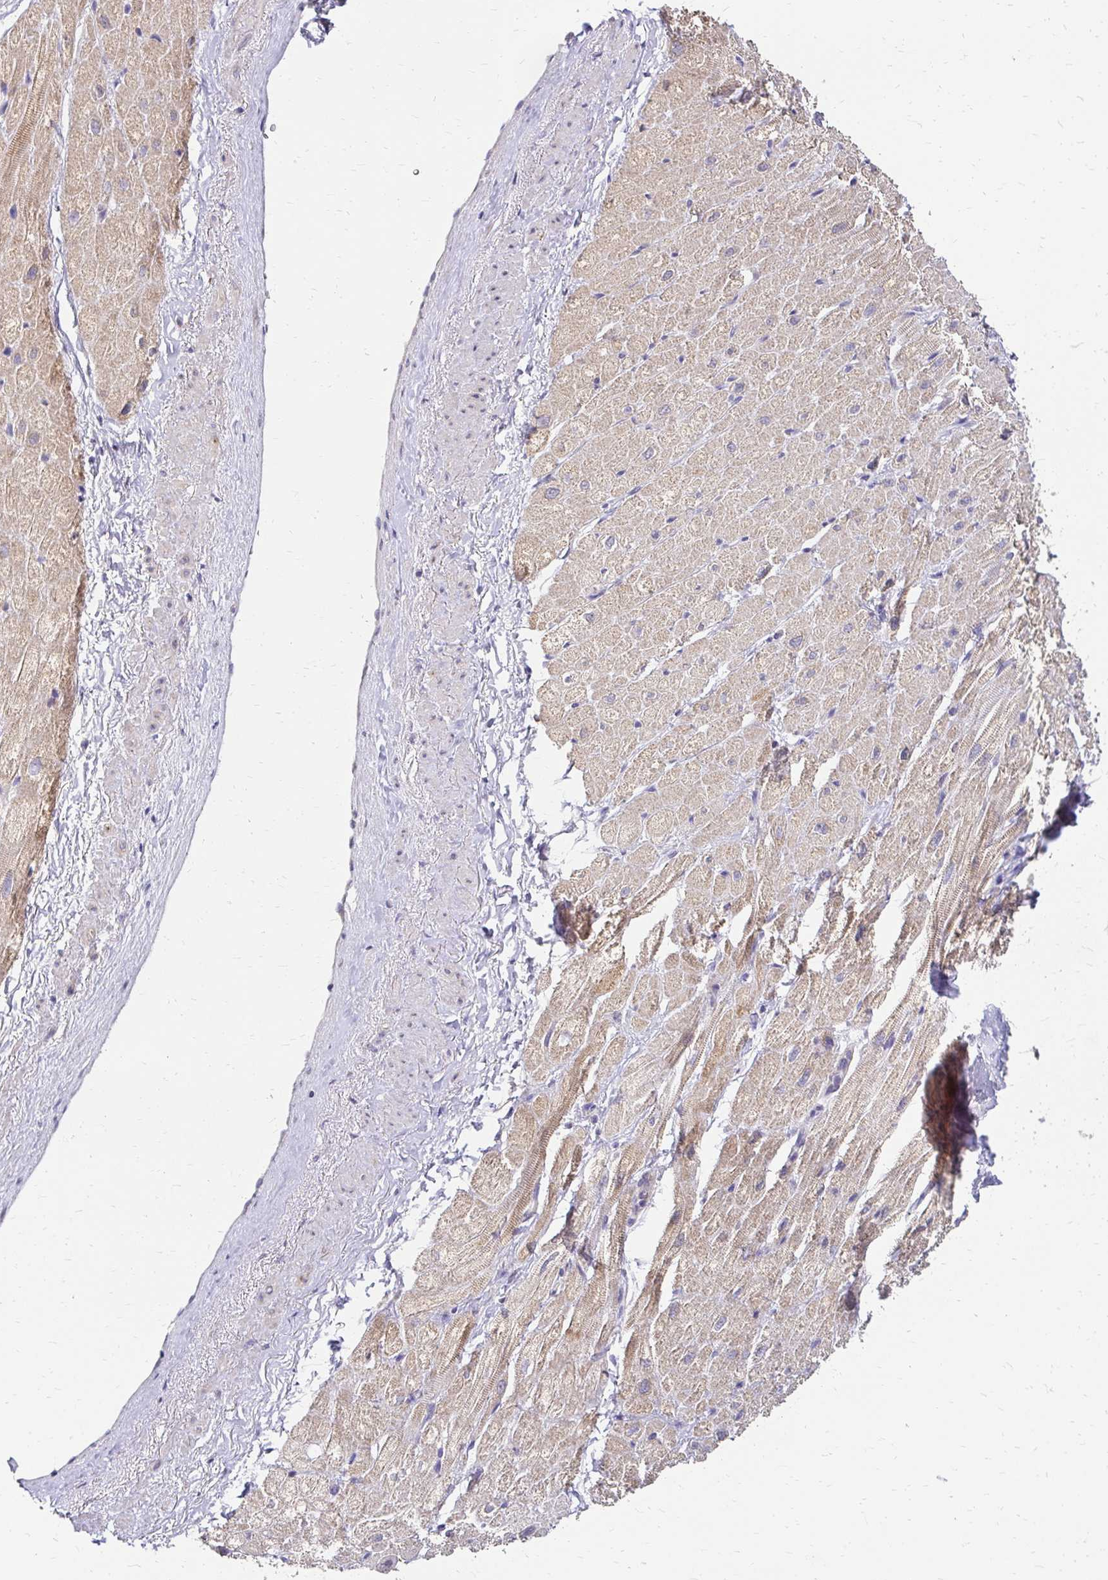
{"staining": {"intensity": "moderate", "quantity": ">75%", "location": "cytoplasmic/membranous"}, "tissue": "heart muscle", "cell_type": "Cardiomyocytes", "image_type": "normal", "snomed": [{"axis": "morphology", "description": "Normal tissue, NOS"}, {"axis": "topography", "description": "Heart"}], "caption": "Protein expression analysis of unremarkable human heart muscle reveals moderate cytoplasmic/membranous positivity in approximately >75% of cardiomyocytes.", "gene": "PRIMA1", "patient": {"sex": "male", "age": 62}}